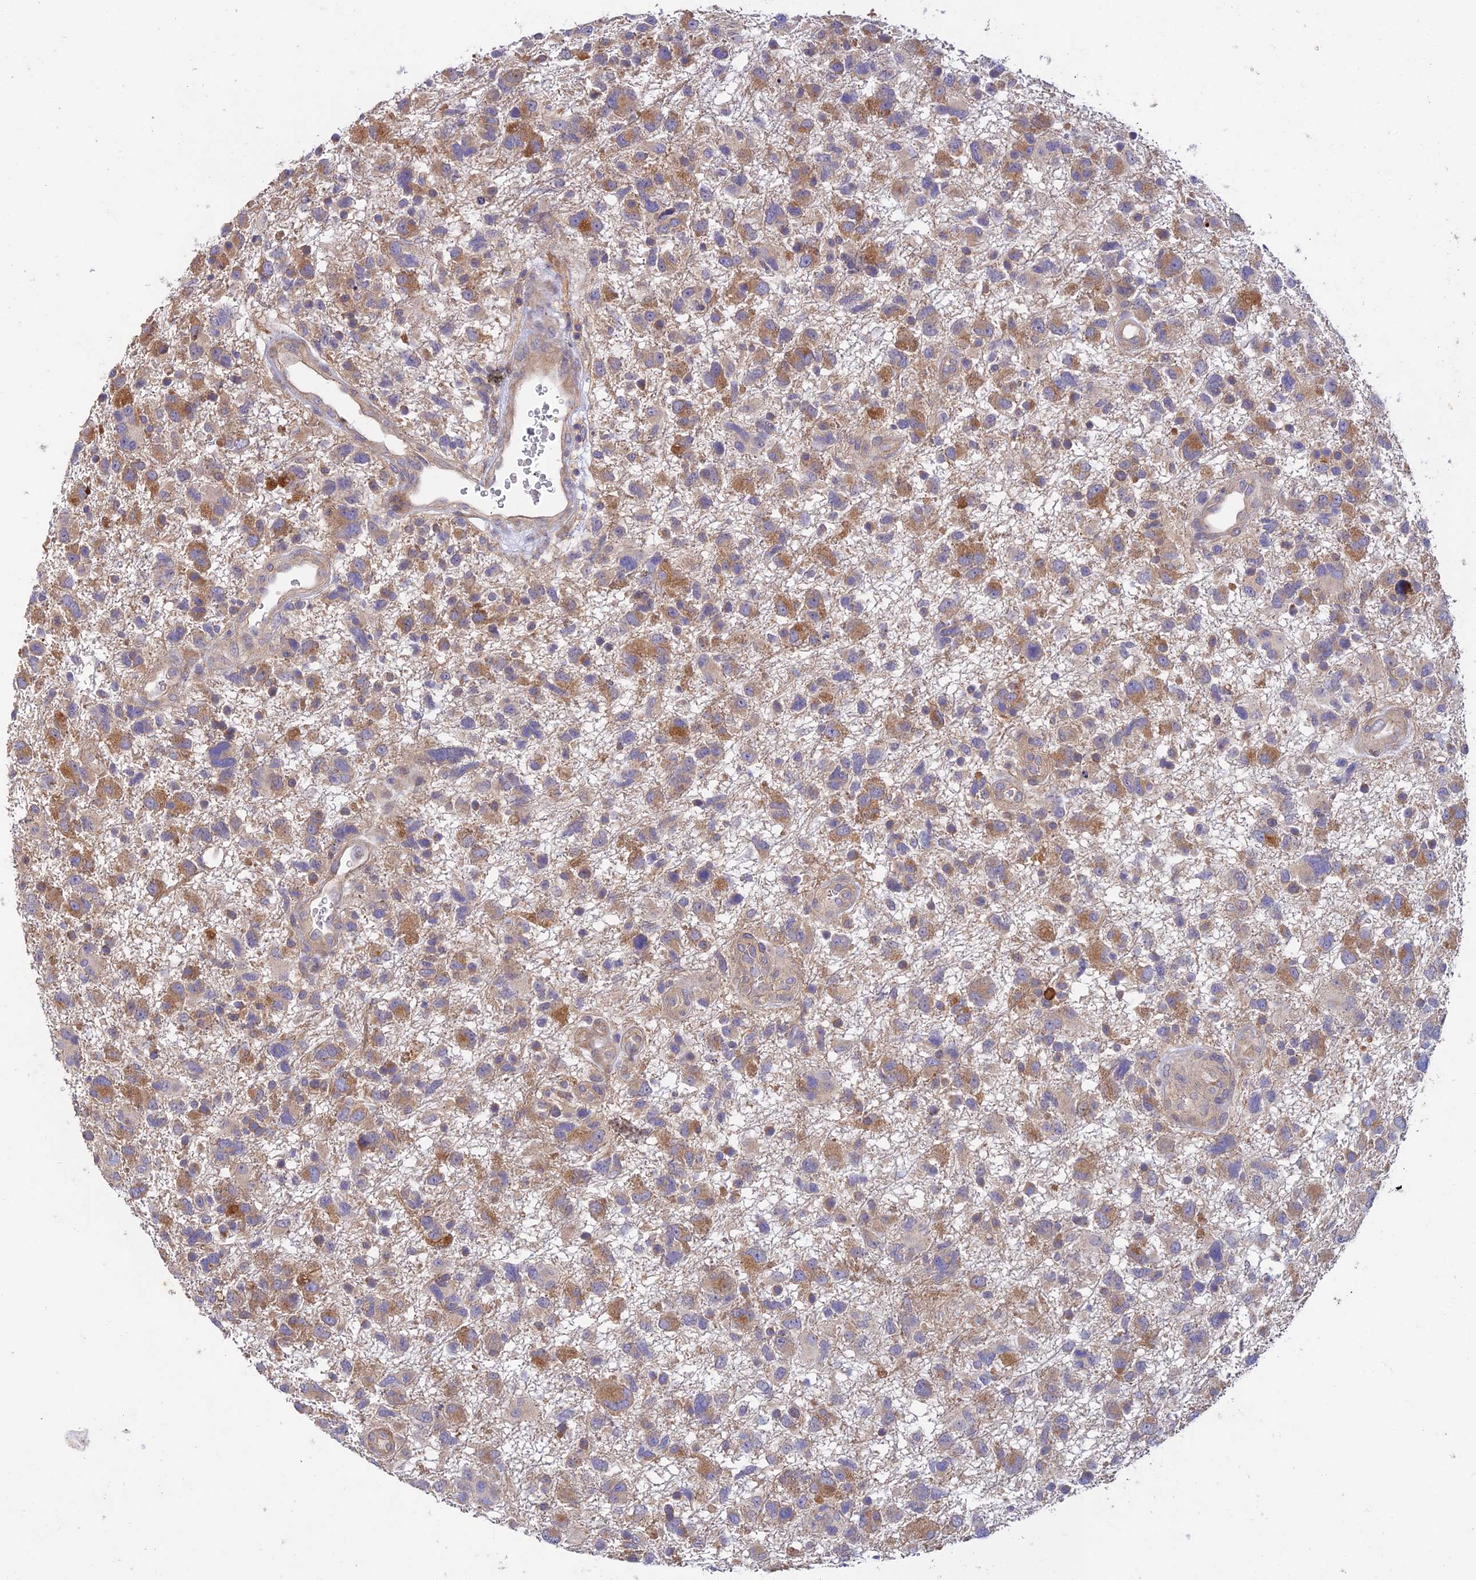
{"staining": {"intensity": "moderate", "quantity": "25%-75%", "location": "cytoplasmic/membranous"}, "tissue": "glioma", "cell_type": "Tumor cells", "image_type": "cancer", "snomed": [{"axis": "morphology", "description": "Glioma, malignant, High grade"}, {"axis": "topography", "description": "Brain"}], "caption": "Malignant high-grade glioma stained for a protein displays moderate cytoplasmic/membranous positivity in tumor cells.", "gene": "MYO9A", "patient": {"sex": "male", "age": 61}}